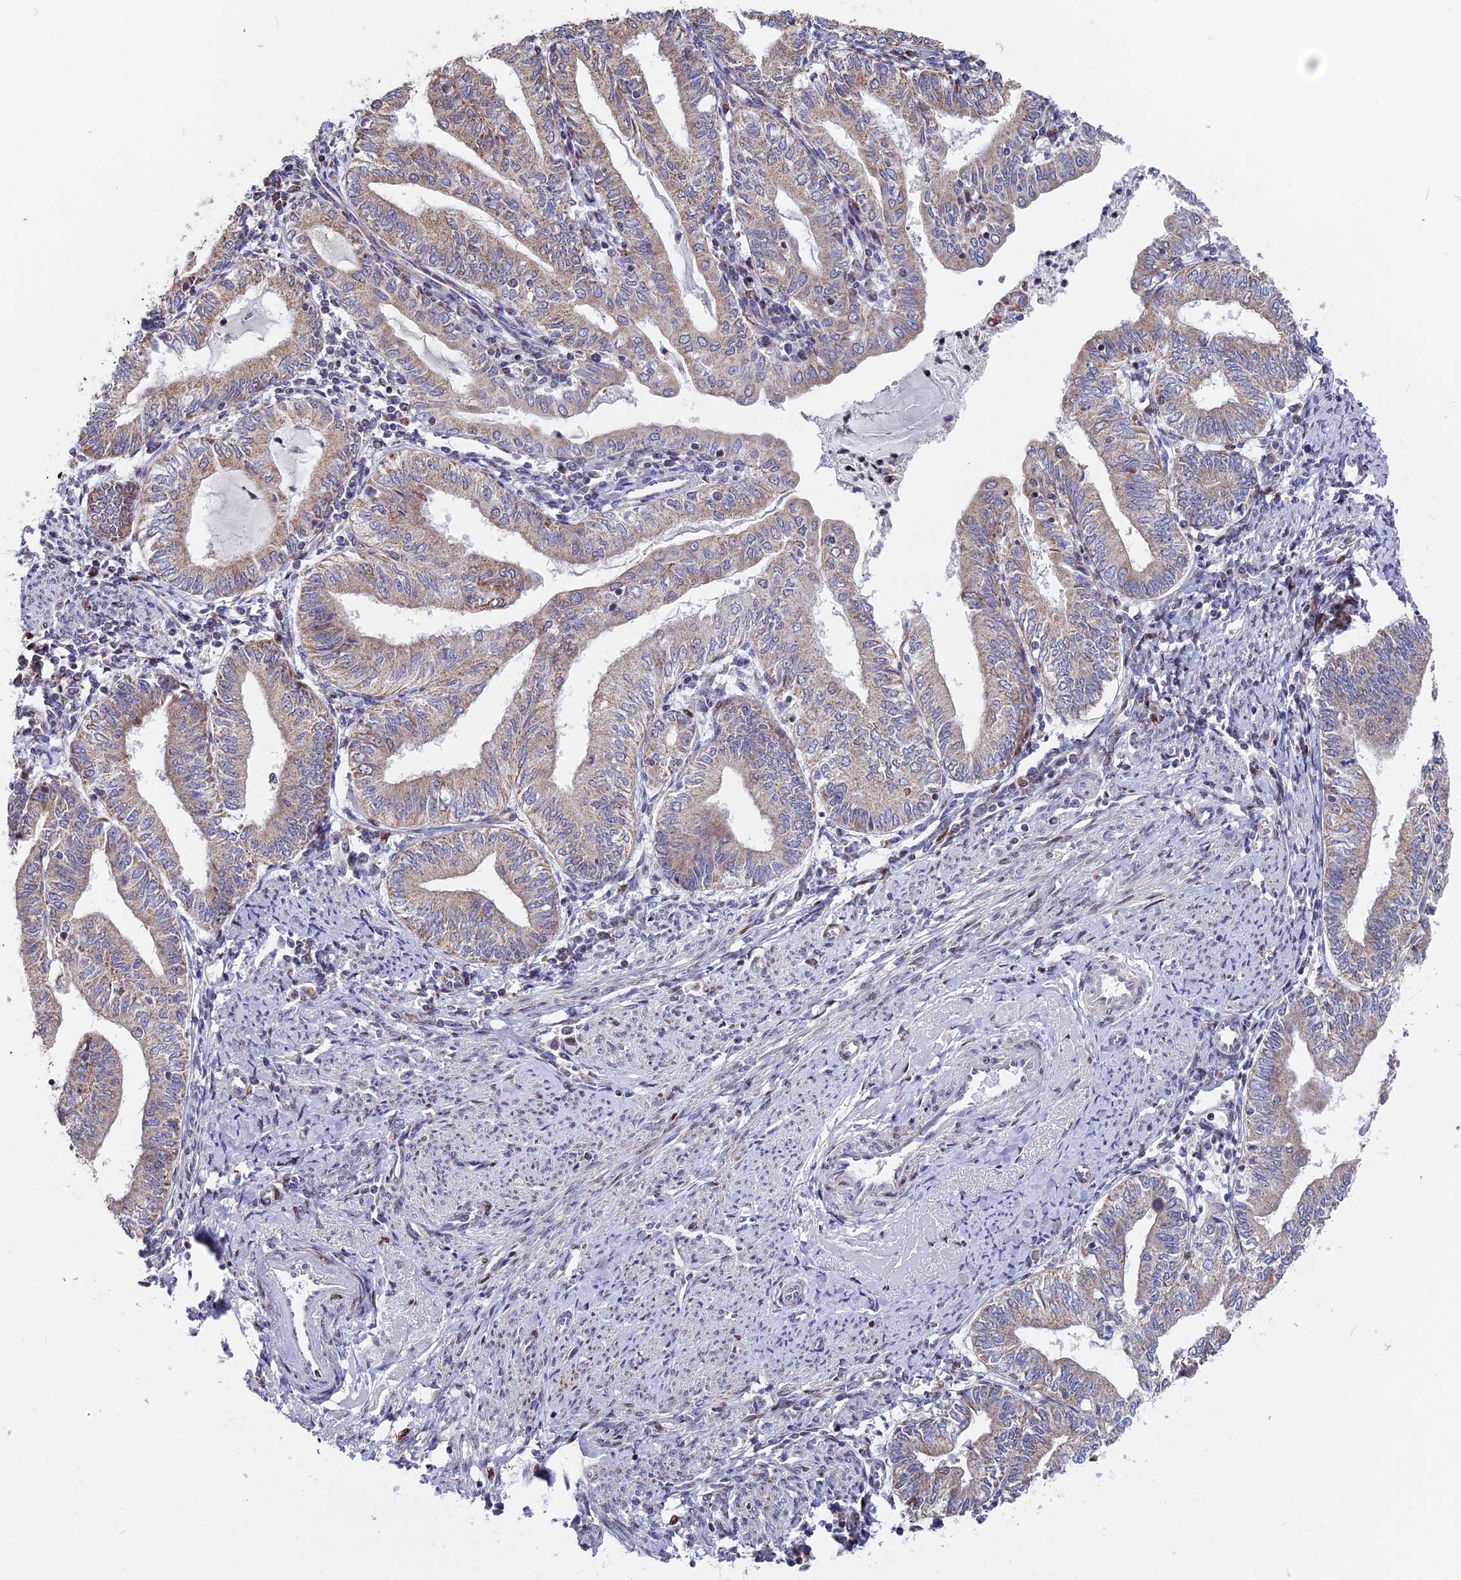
{"staining": {"intensity": "weak", "quantity": ">75%", "location": "cytoplasmic/membranous"}, "tissue": "endometrial cancer", "cell_type": "Tumor cells", "image_type": "cancer", "snomed": [{"axis": "morphology", "description": "Adenocarcinoma, NOS"}, {"axis": "topography", "description": "Endometrium"}], "caption": "Endometrial cancer (adenocarcinoma) stained with a brown dye reveals weak cytoplasmic/membranous positive staining in approximately >75% of tumor cells.", "gene": "FAM174C", "patient": {"sex": "female", "age": 66}}